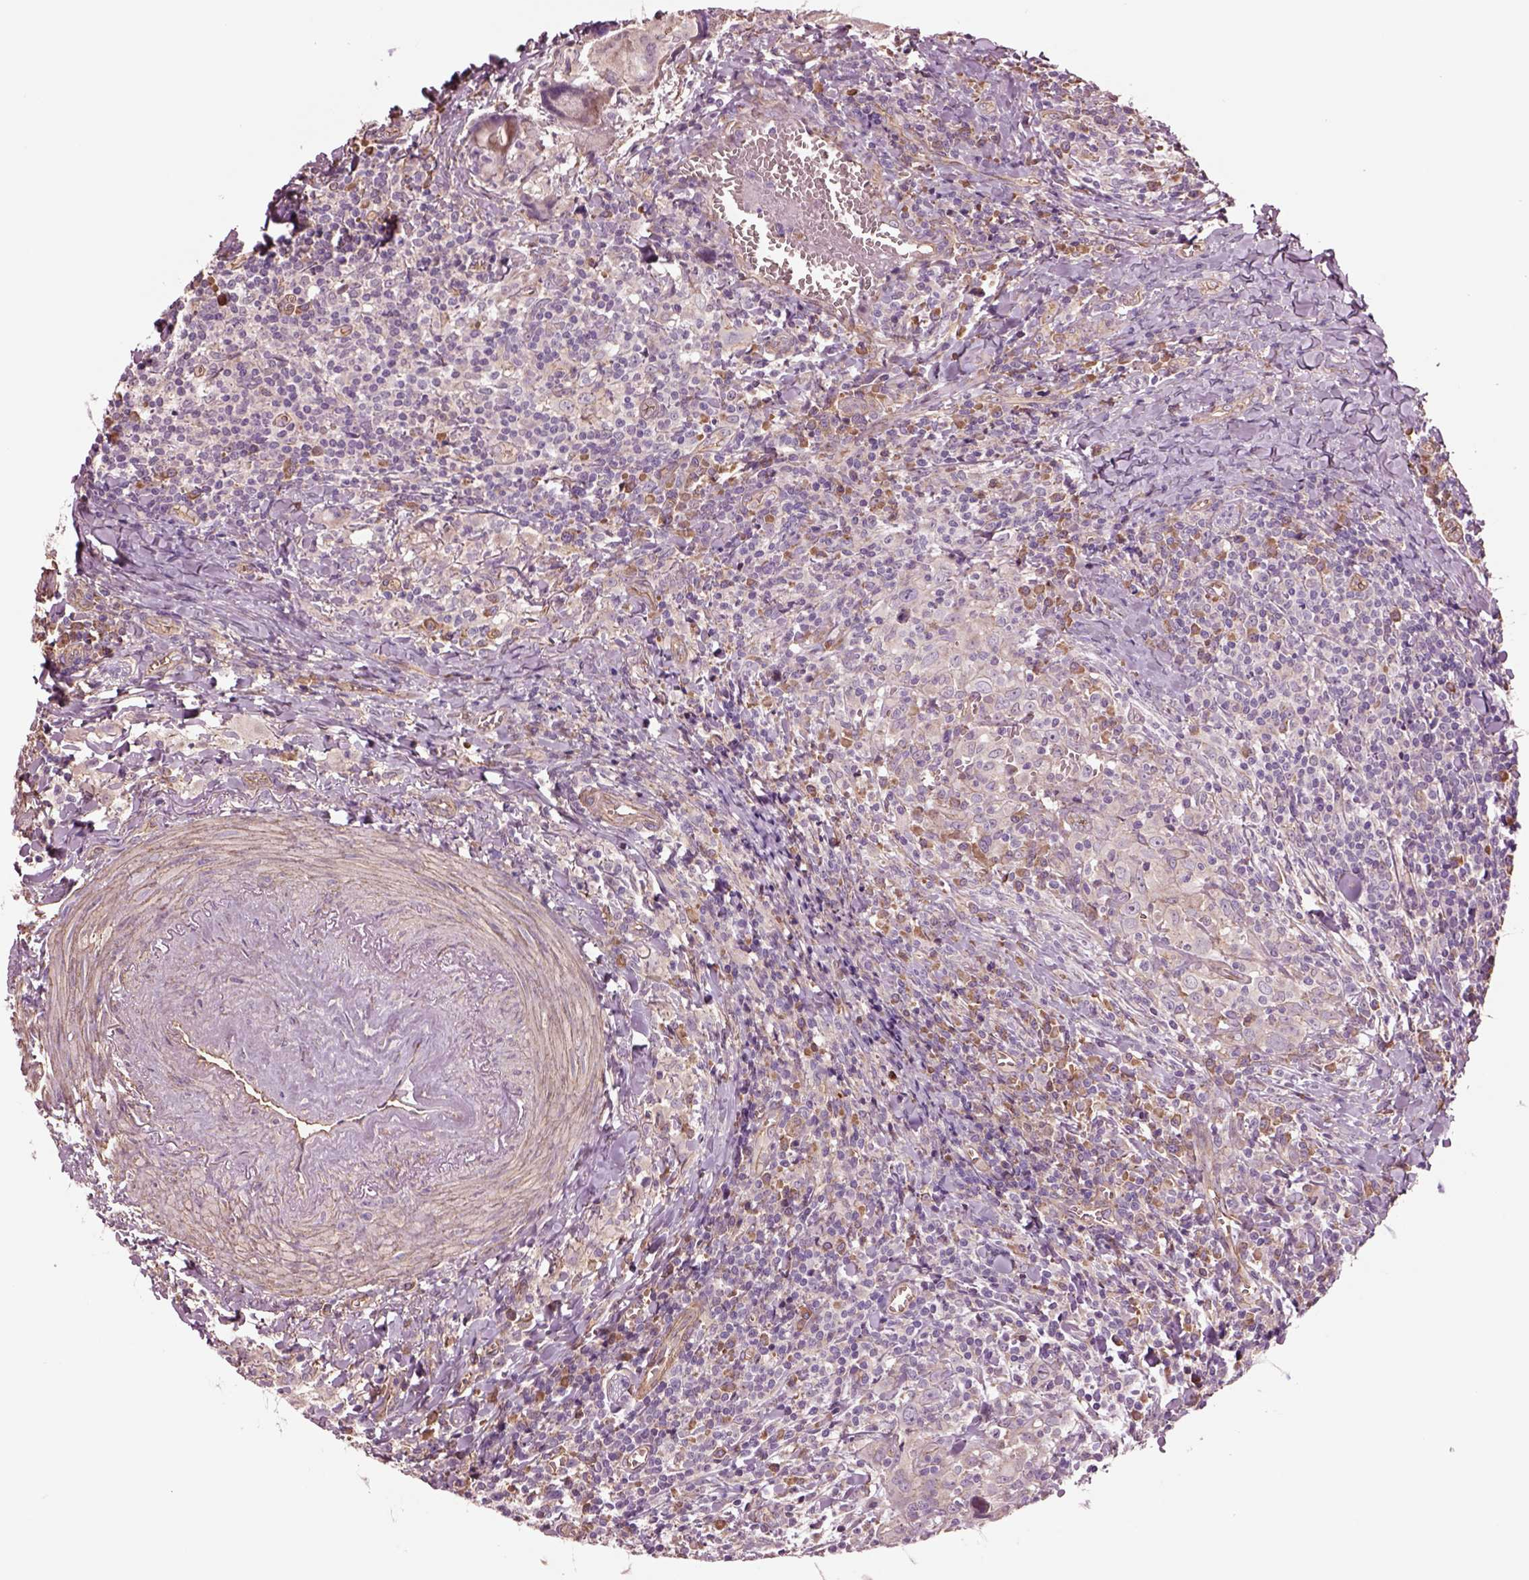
{"staining": {"intensity": "negative", "quantity": "none", "location": "none"}, "tissue": "head and neck cancer", "cell_type": "Tumor cells", "image_type": "cancer", "snomed": [{"axis": "morphology", "description": "Squamous cell carcinoma, NOS"}, {"axis": "topography", "description": "Head-Neck"}], "caption": "Tumor cells are negative for brown protein staining in head and neck squamous cell carcinoma.", "gene": "HTR1B", "patient": {"sex": "female", "age": 95}}